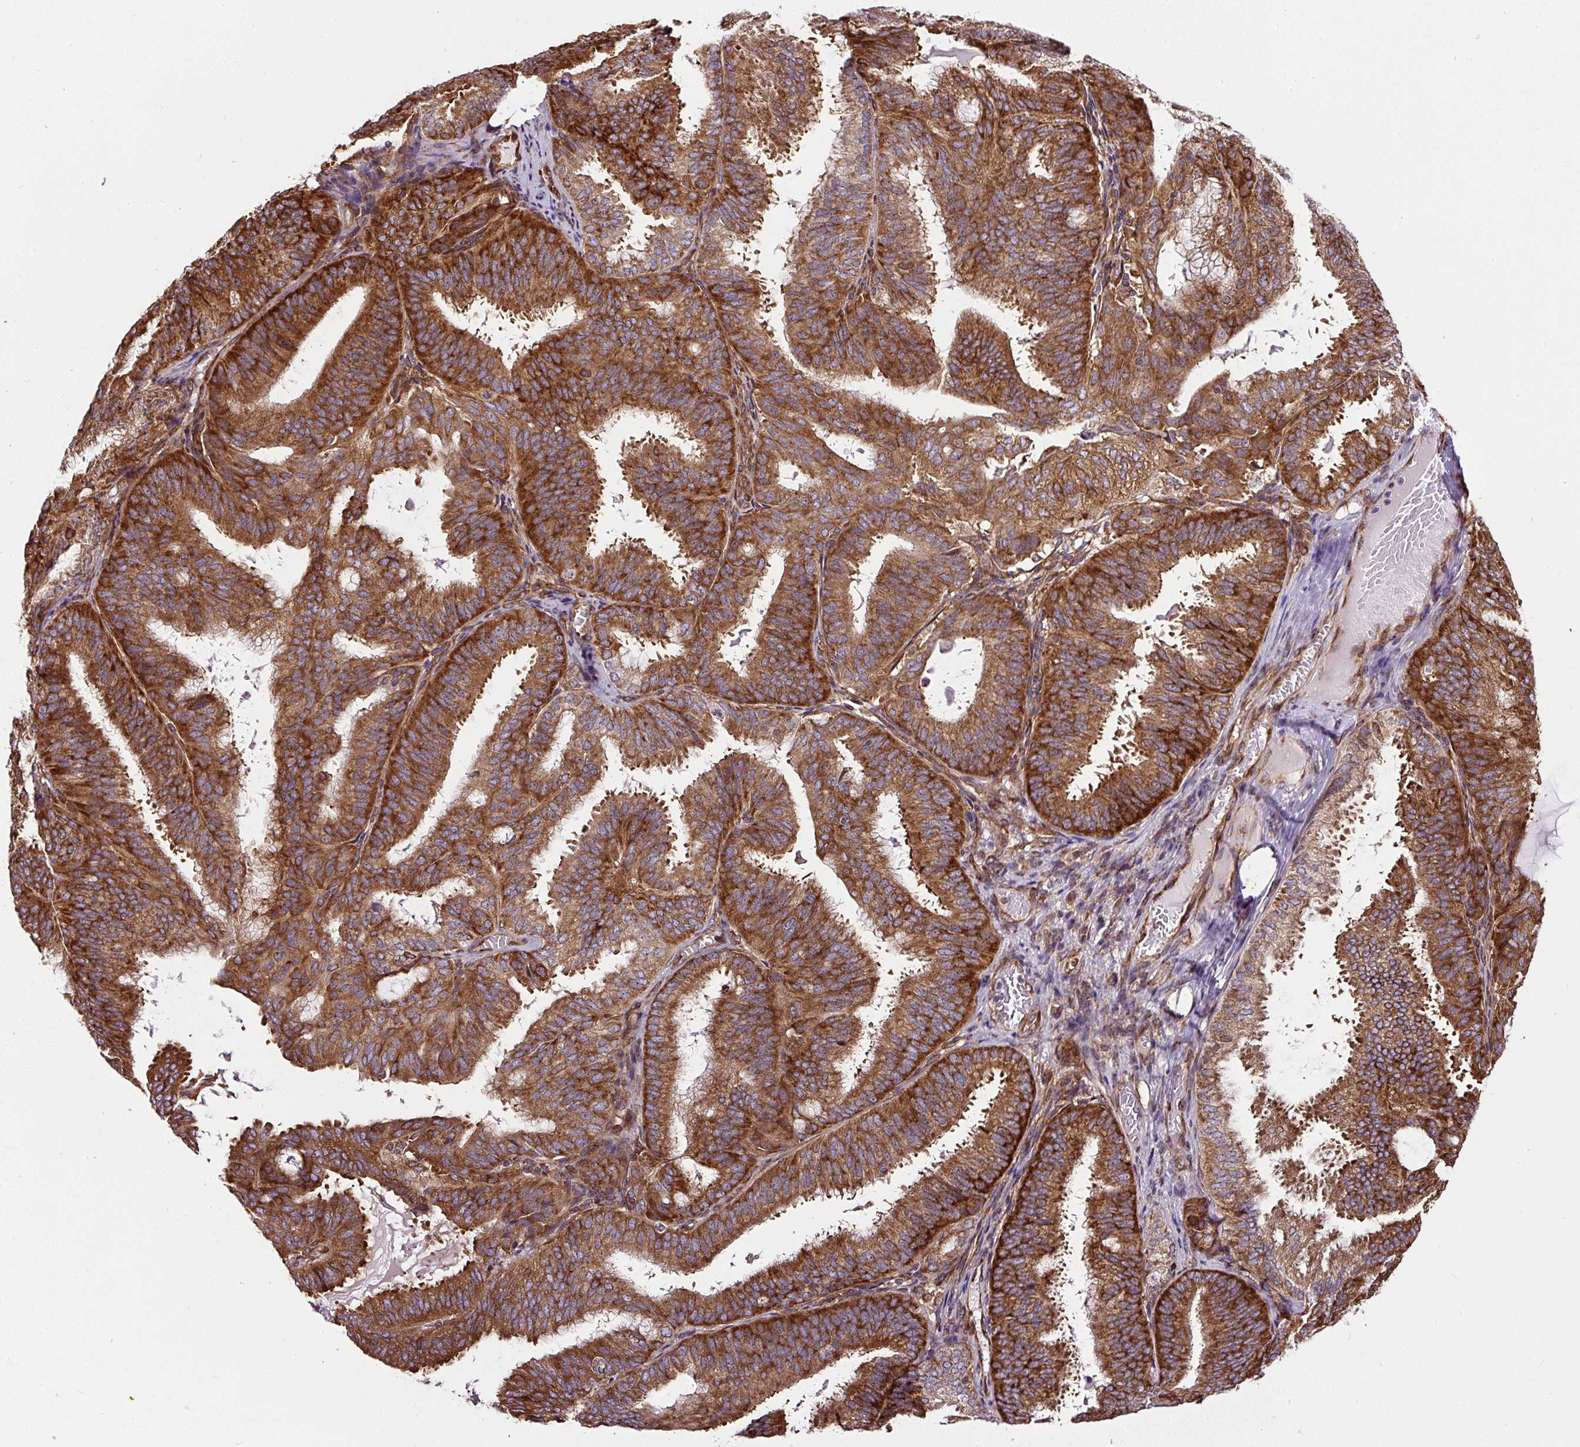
{"staining": {"intensity": "strong", "quantity": ">75%", "location": "cytoplasmic/membranous"}, "tissue": "endometrial cancer", "cell_type": "Tumor cells", "image_type": "cancer", "snomed": [{"axis": "morphology", "description": "Adenocarcinoma, NOS"}, {"axis": "topography", "description": "Endometrium"}], "caption": "Protein staining of endometrial cancer tissue displays strong cytoplasmic/membranous staining in about >75% of tumor cells.", "gene": "KDM4E", "patient": {"sex": "female", "age": 49}}